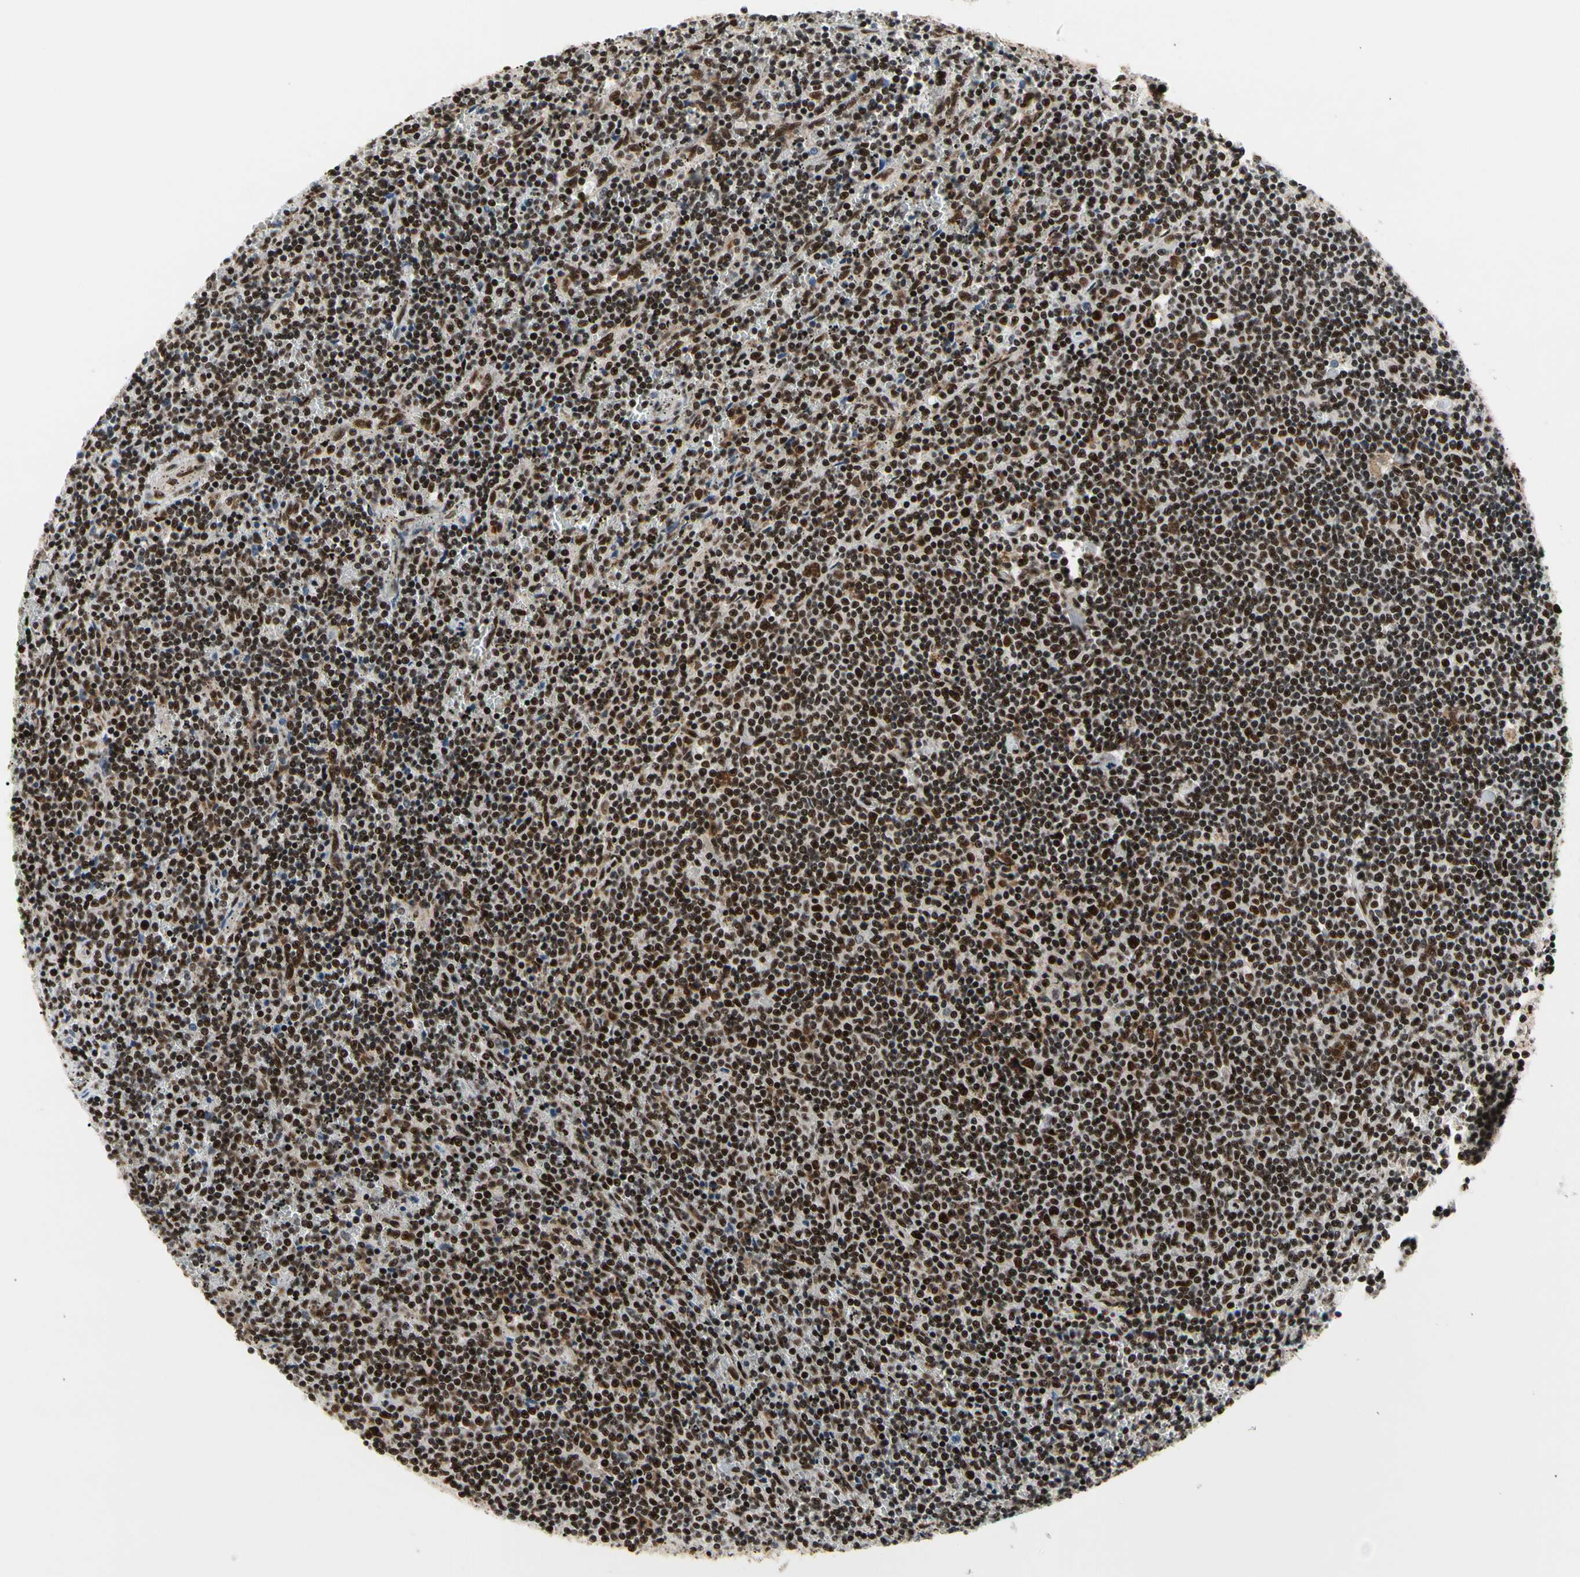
{"staining": {"intensity": "strong", "quantity": ">75%", "location": "nuclear"}, "tissue": "lymphoma", "cell_type": "Tumor cells", "image_type": "cancer", "snomed": [{"axis": "morphology", "description": "Malignant lymphoma, non-Hodgkin's type, Low grade"}, {"axis": "topography", "description": "Spleen"}], "caption": "Protein expression analysis of human low-grade malignant lymphoma, non-Hodgkin's type reveals strong nuclear expression in about >75% of tumor cells. The staining was performed using DAB, with brown indicating positive protein expression. Nuclei are stained blue with hematoxylin.", "gene": "SRSF11", "patient": {"sex": "female", "age": 50}}